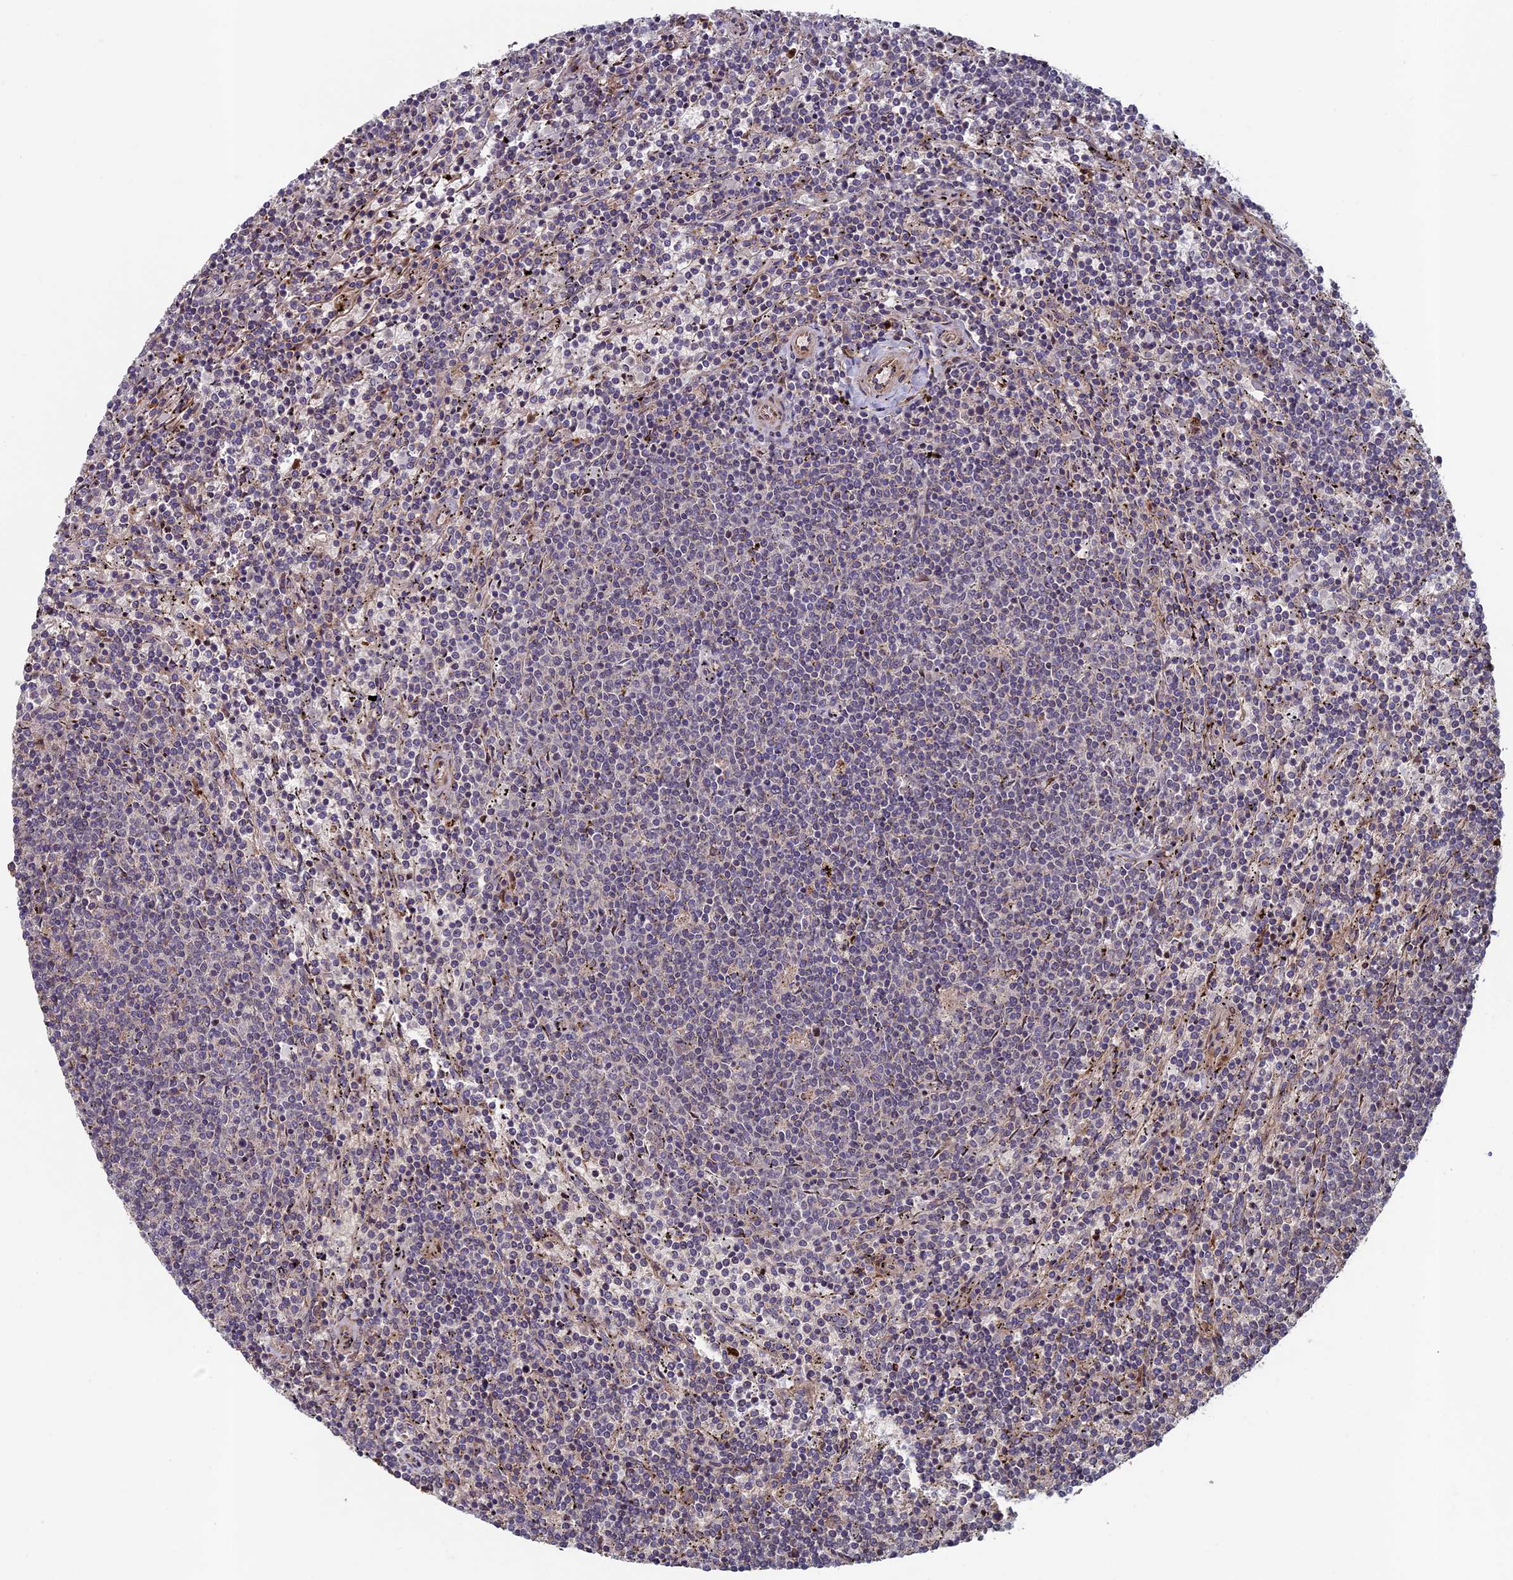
{"staining": {"intensity": "negative", "quantity": "none", "location": "none"}, "tissue": "lymphoma", "cell_type": "Tumor cells", "image_type": "cancer", "snomed": [{"axis": "morphology", "description": "Malignant lymphoma, non-Hodgkin's type, Low grade"}, {"axis": "topography", "description": "Spleen"}], "caption": "Histopathology image shows no protein staining in tumor cells of malignant lymphoma, non-Hodgkin's type (low-grade) tissue. (DAB IHC visualized using brightfield microscopy, high magnification).", "gene": "RCCD1", "patient": {"sex": "female", "age": 50}}